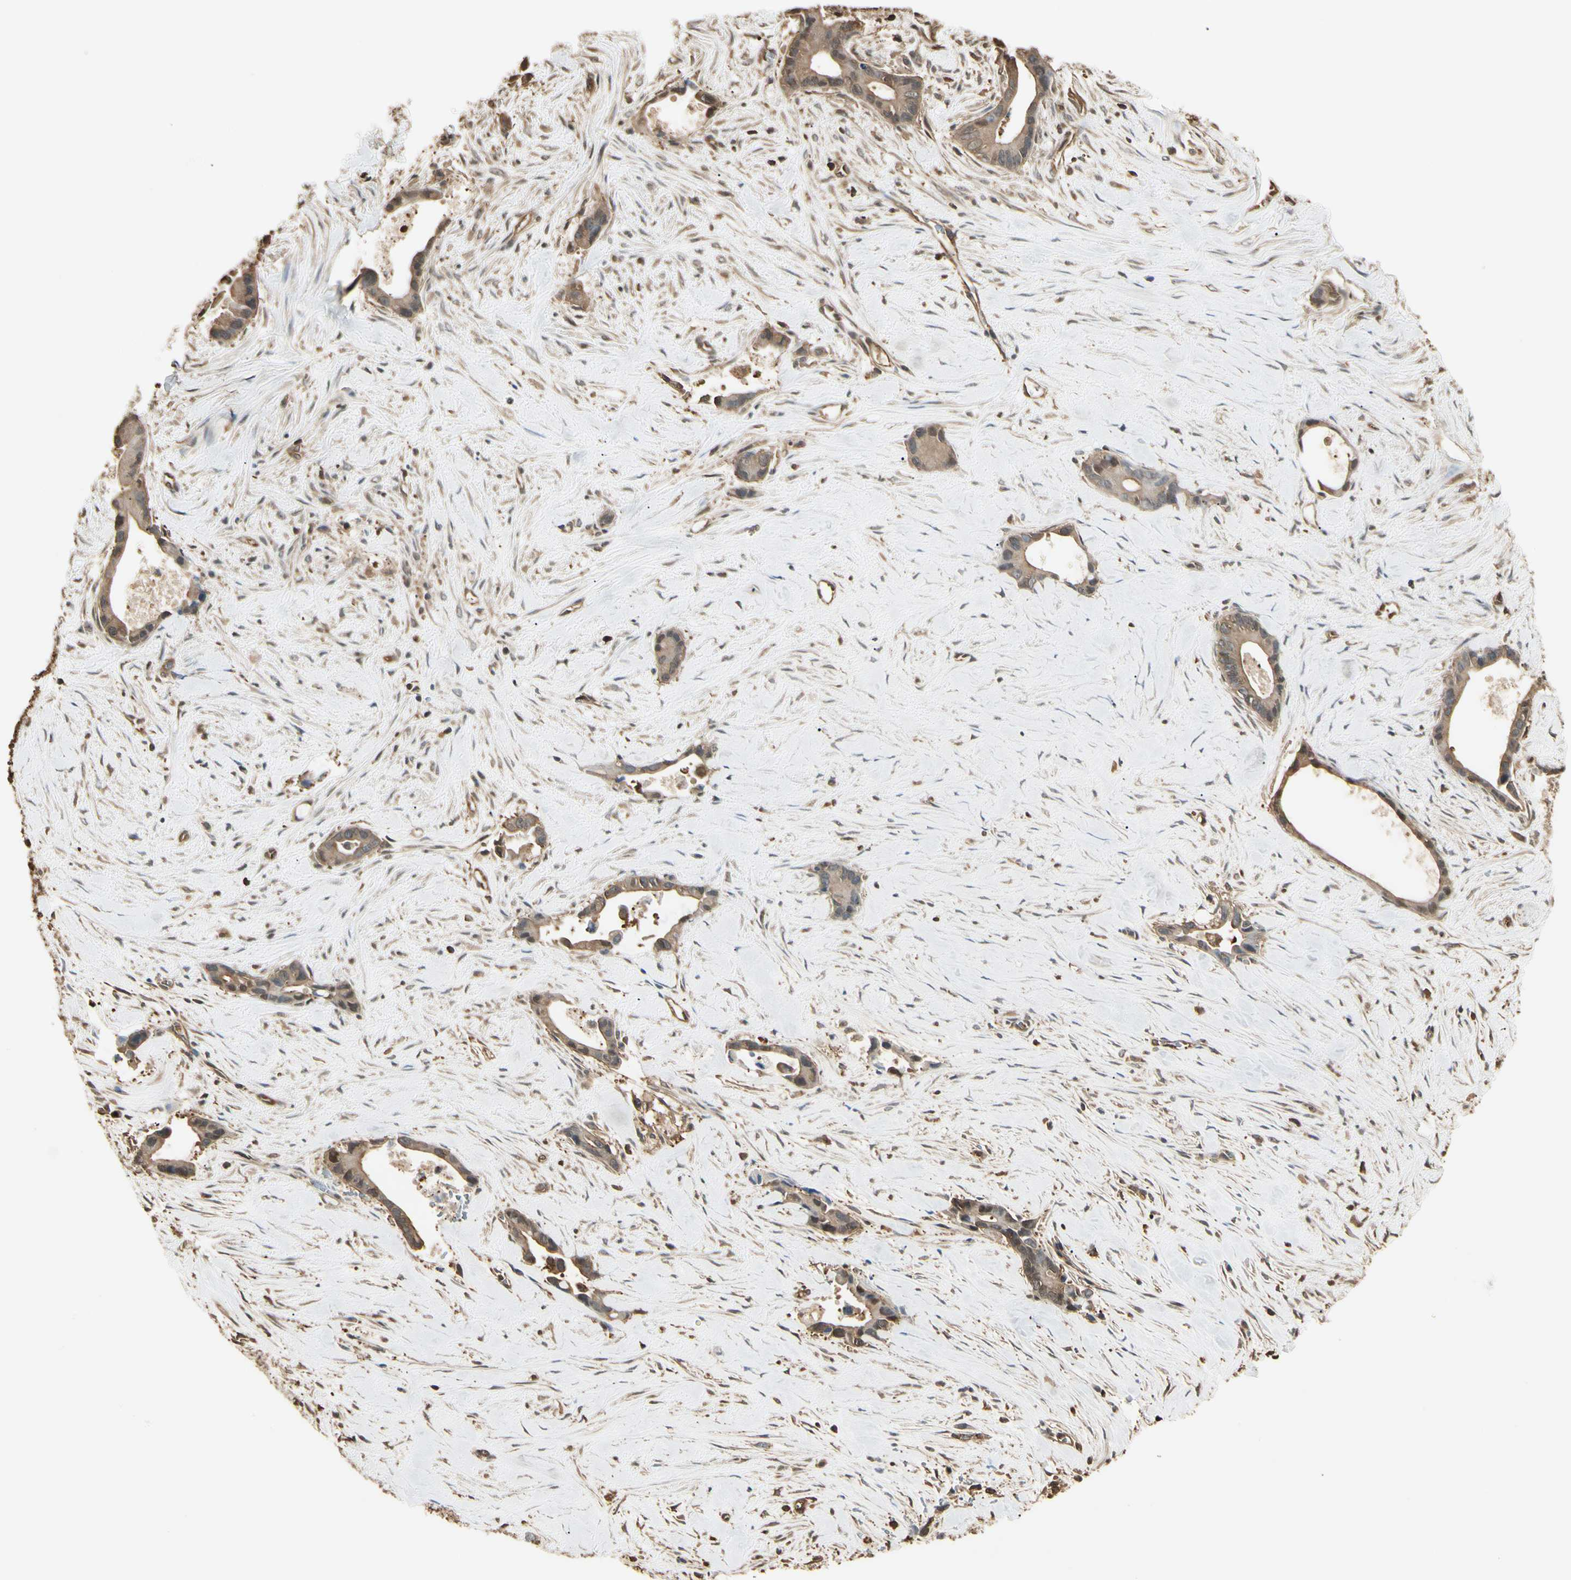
{"staining": {"intensity": "weak", "quantity": ">75%", "location": "cytoplasmic/membranous"}, "tissue": "liver cancer", "cell_type": "Tumor cells", "image_type": "cancer", "snomed": [{"axis": "morphology", "description": "Cholangiocarcinoma"}, {"axis": "topography", "description": "Liver"}], "caption": "A high-resolution histopathology image shows immunohistochemistry (IHC) staining of cholangiocarcinoma (liver), which displays weak cytoplasmic/membranous expression in about >75% of tumor cells.", "gene": "YWHAE", "patient": {"sex": "female", "age": 55}}